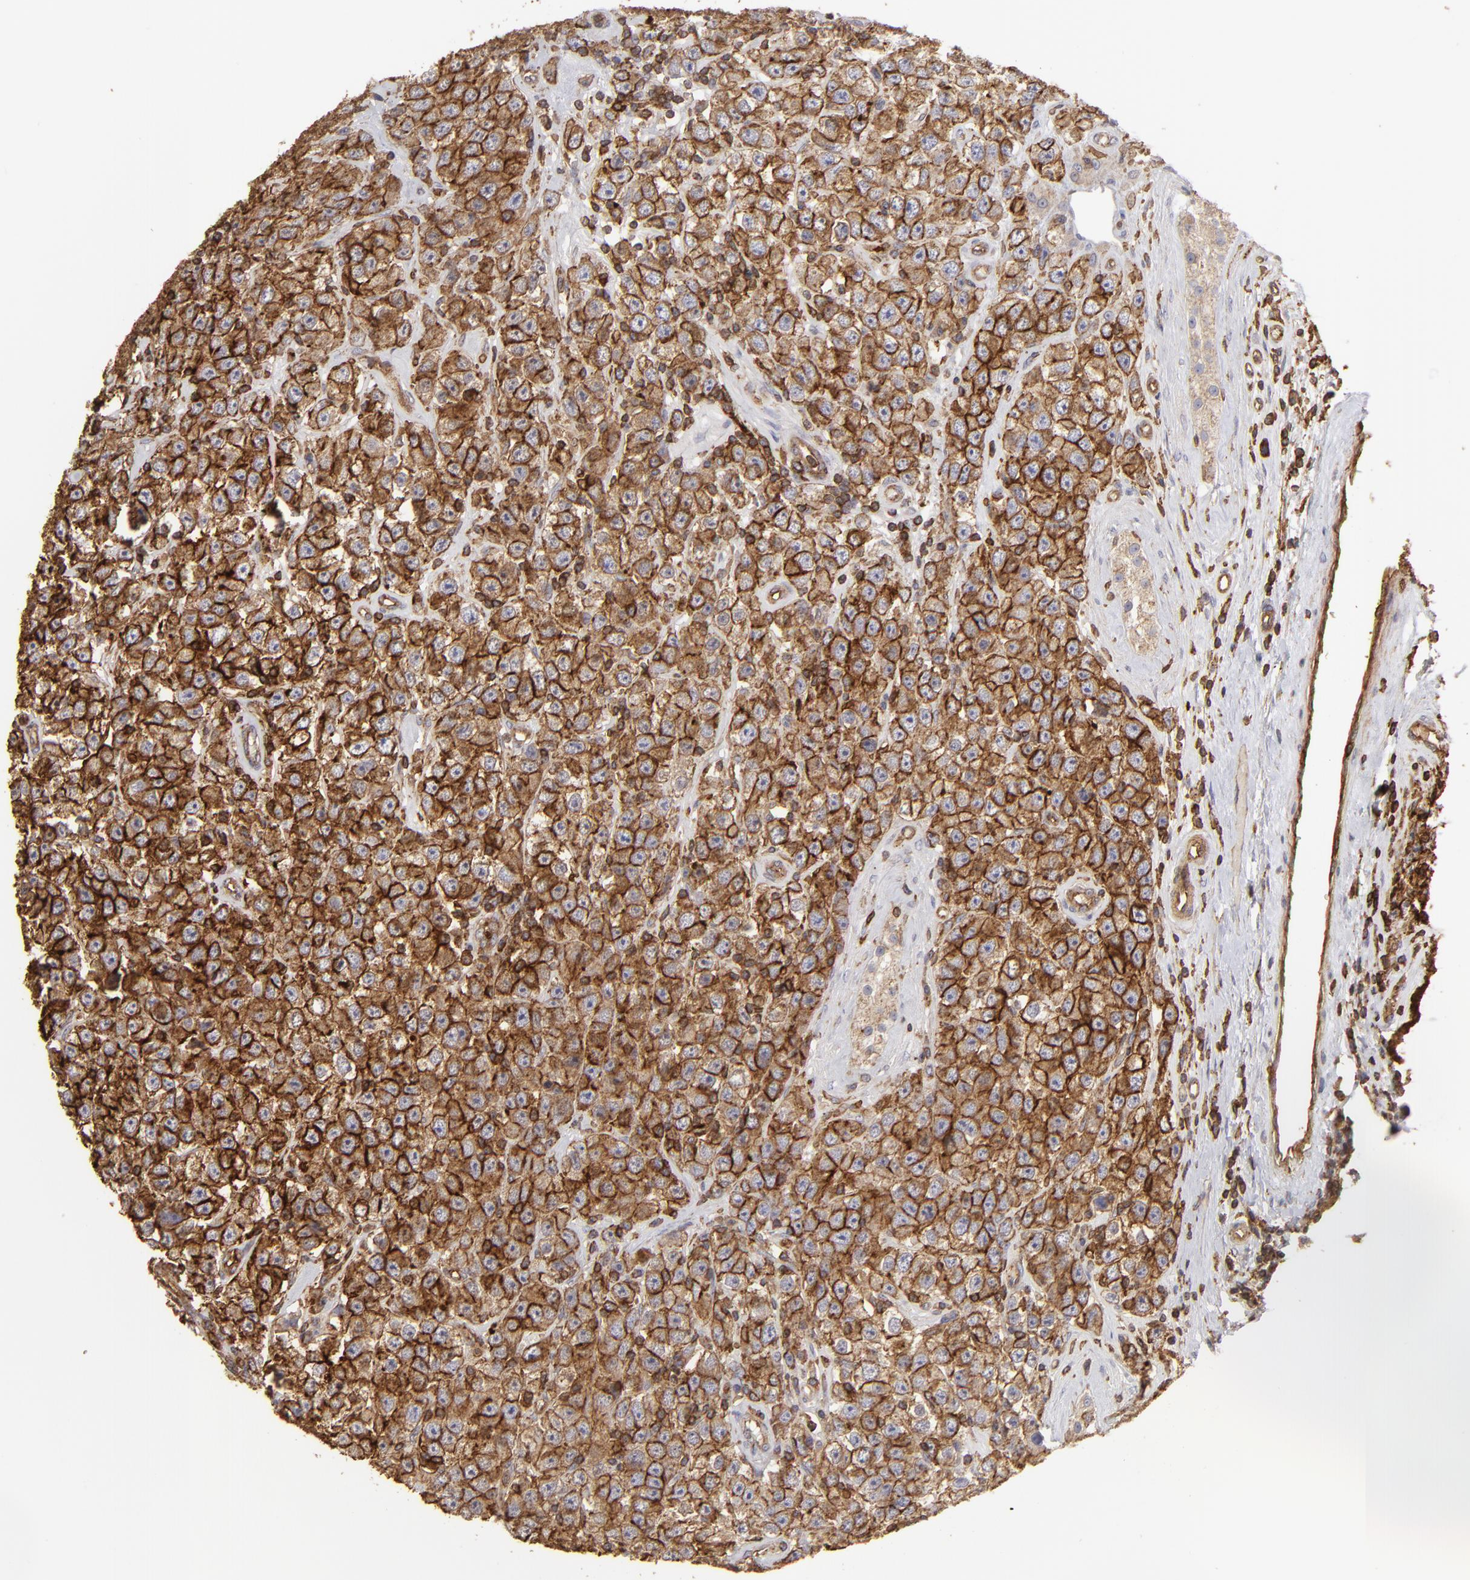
{"staining": {"intensity": "strong", "quantity": ">75%", "location": "cytoplasmic/membranous"}, "tissue": "testis cancer", "cell_type": "Tumor cells", "image_type": "cancer", "snomed": [{"axis": "morphology", "description": "Seminoma, NOS"}, {"axis": "topography", "description": "Testis"}], "caption": "Immunohistochemistry of human seminoma (testis) demonstrates high levels of strong cytoplasmic/membranous positivity in about >75% of tumor cells. The staining is performed using DAB (3,3'-diaminobenzidine) brown chromogen to label protein expression. The nuclei are counter-stained blue using hematoxylin.", "gene": "ACTB", "patient": {"sex": "male", "age": 52}}